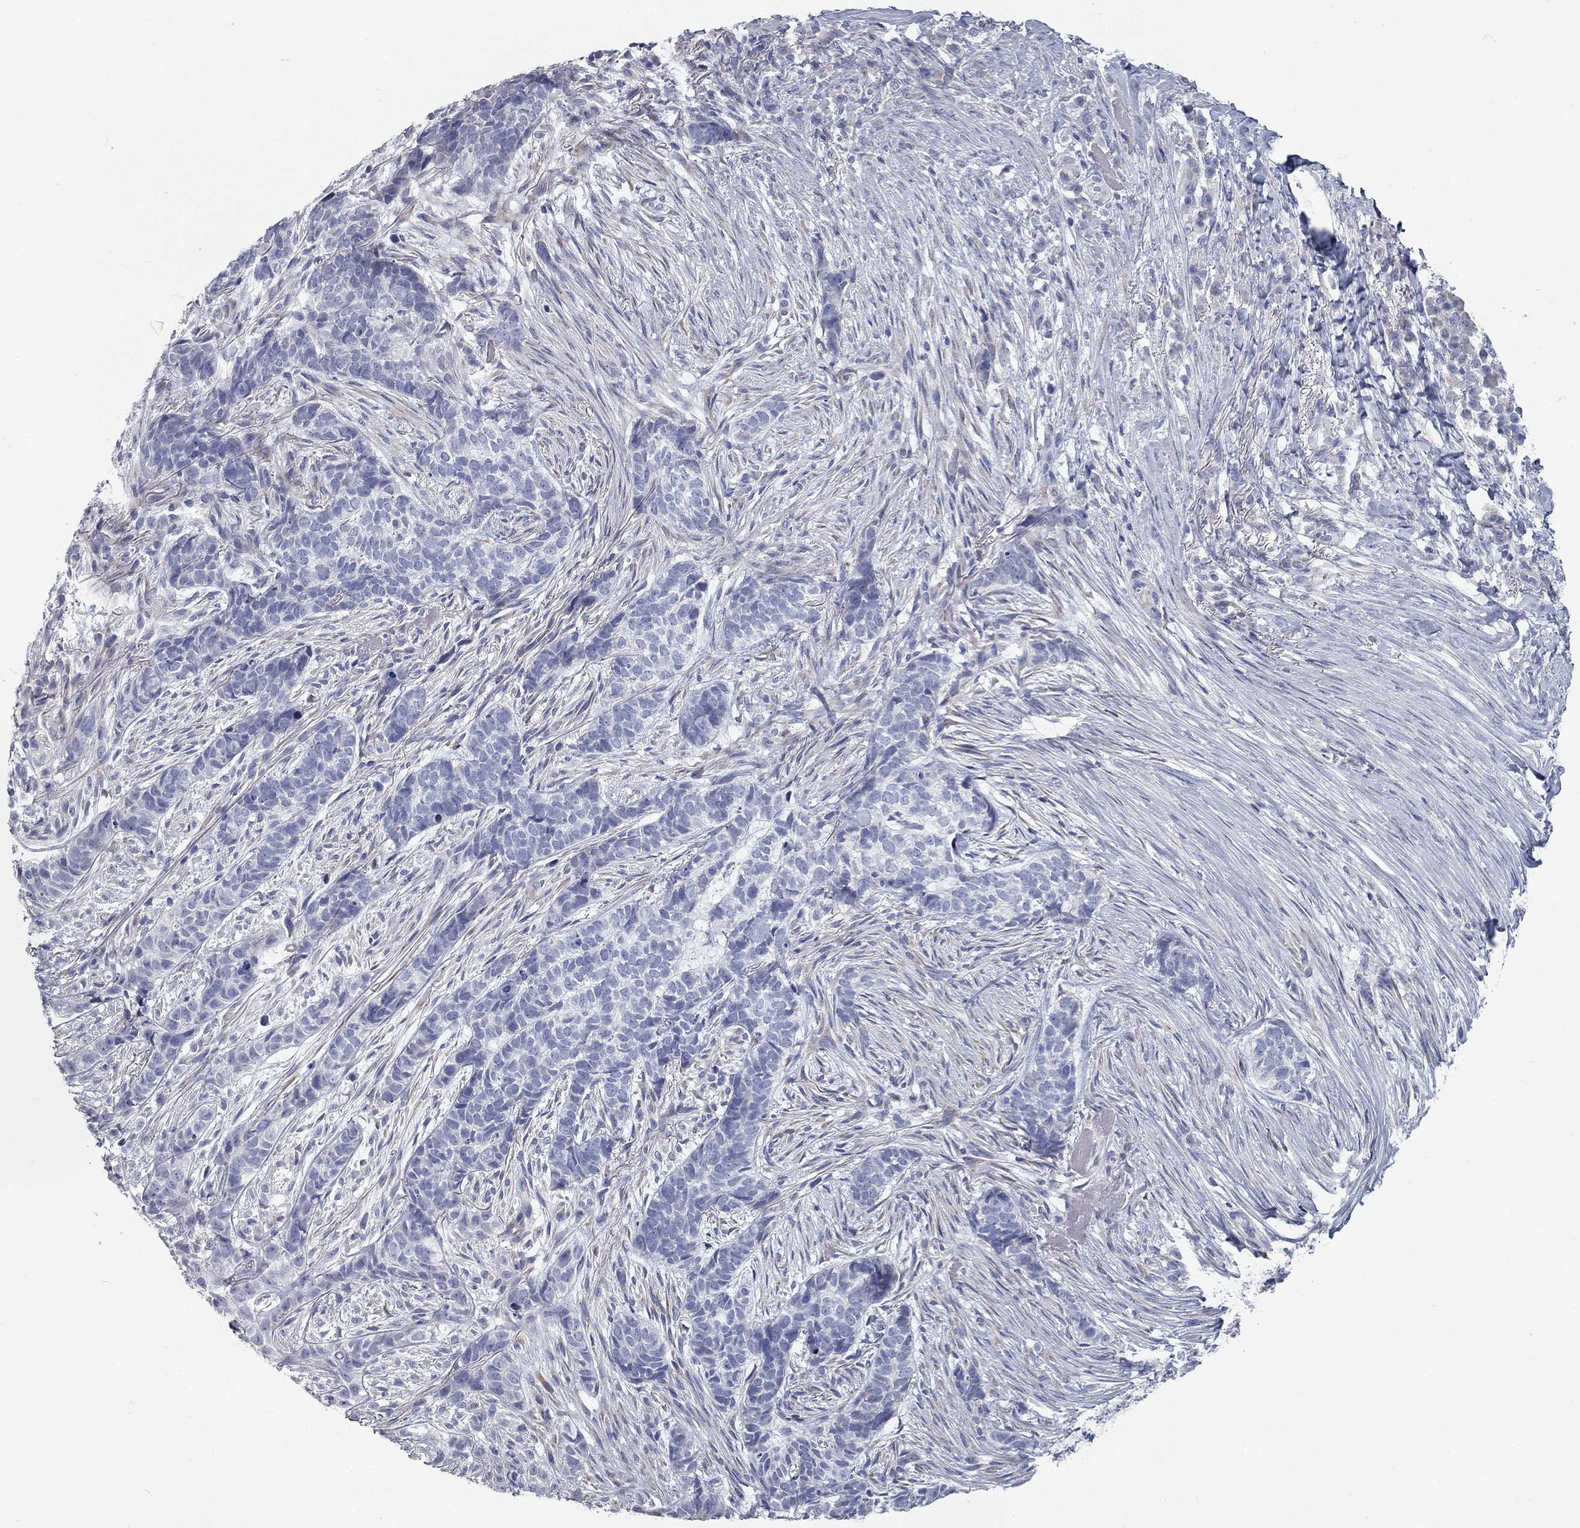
{"staining": {"intensity": "negative", "quantity": "none", "location": "none"}, "tissue": "skin cancer", "cell_type": "Tumor cells", "image_type": "cancer", "snomed": [{"axis": "morphology", "description": "Basal cell carcinoma"}, {"axis": "topography", "description": "Skin"}], "caption": "The micrograph displays no staining of tumor cells in skin cancer.", "gene": "XAGE2", "patient": {"sex": "female", "age": 69}}